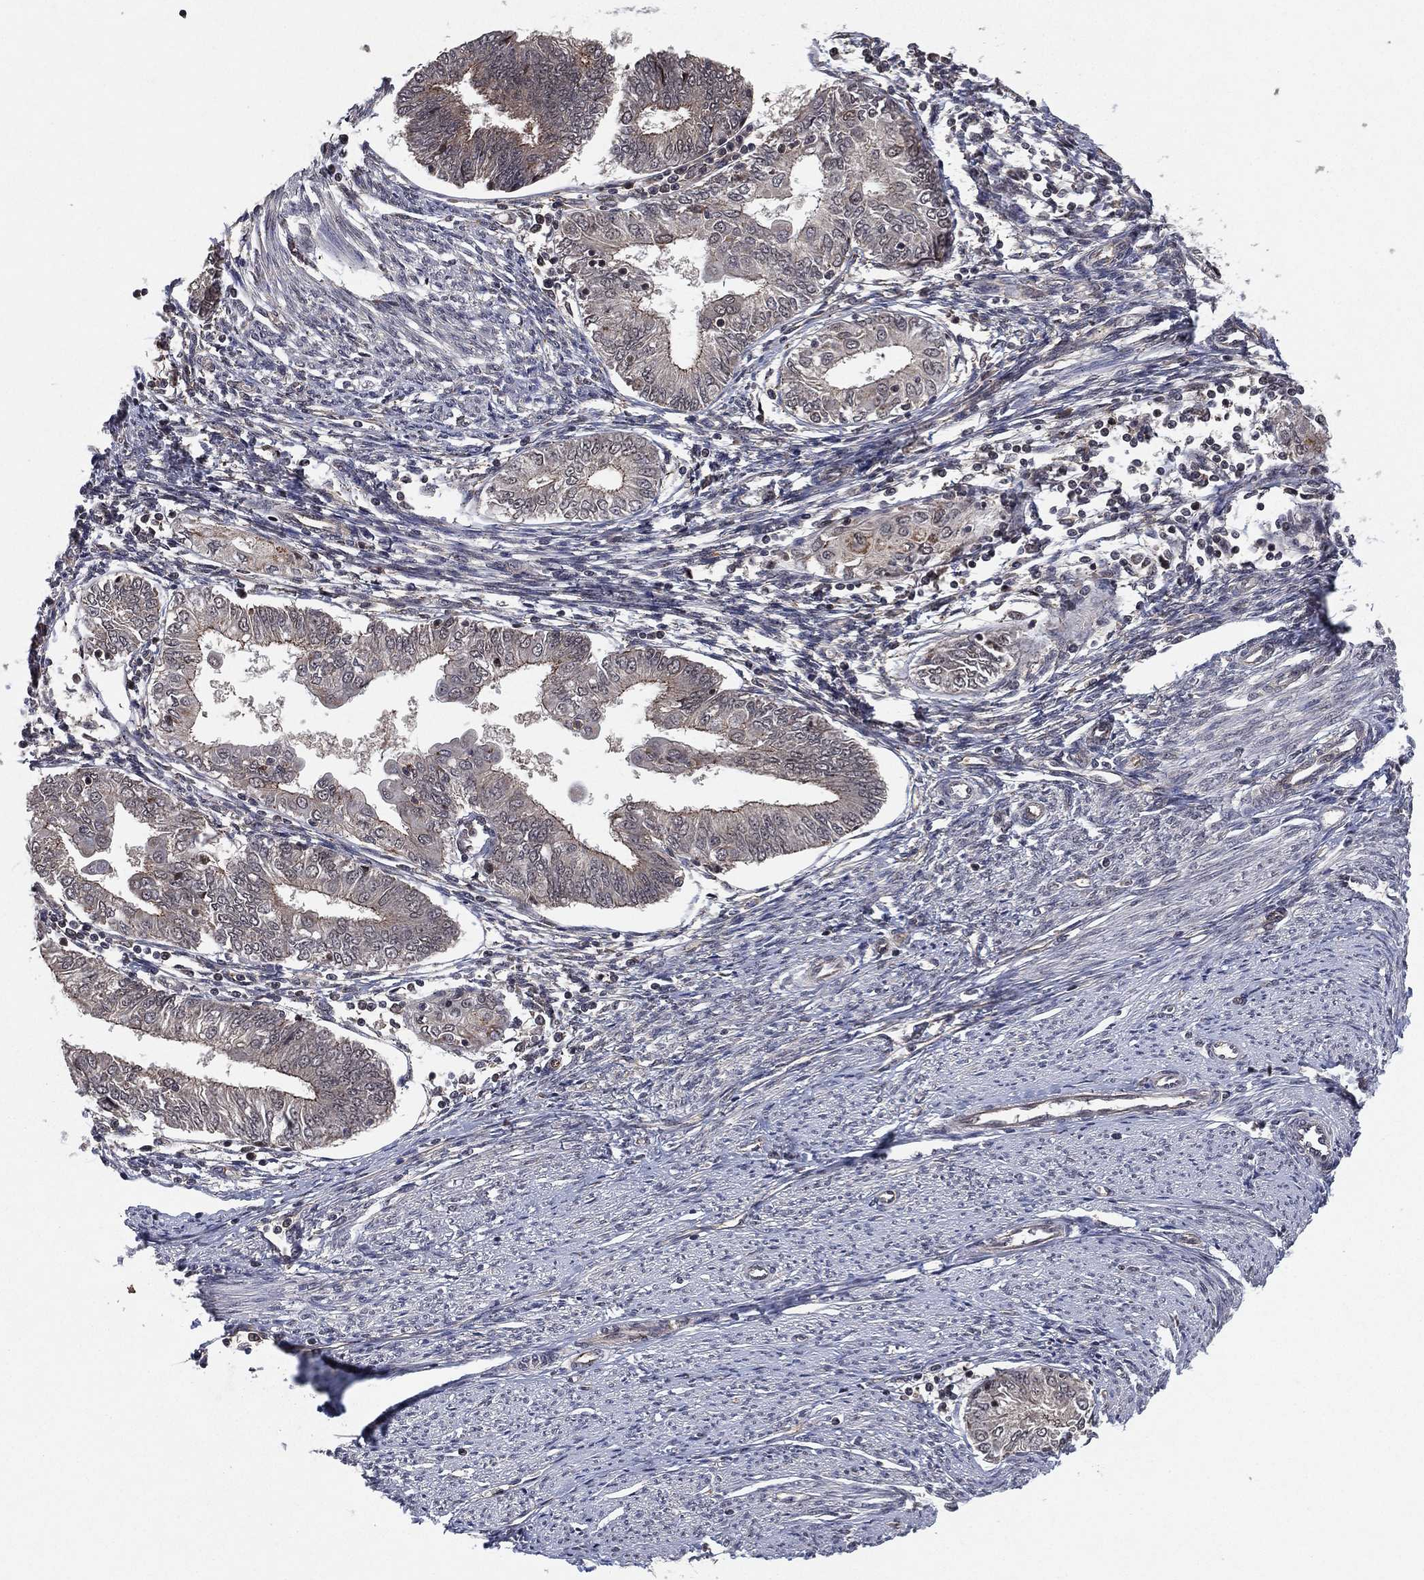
{"staining": {"intensity": "negative", "quantity": "none", "location": "none"}, "tissue": "endometrial cancer", "cell_type": "Tumor cells", "image_type": "cancer", "snomed": [{"axis": "morphology", "description": "Adenocarcinoma, NOS"}, {"axis": "topography", "description": "Endometrium"}], "caption": "A high-resolution photomicrograph shows immunohistochemistry (IHC) staining of endometrial cancer (adenocarcinoma), which exhibits no significant positivity in tumor cells.", "gene": "ATG4B", "patient": {"sex": "female", "age": 68}}